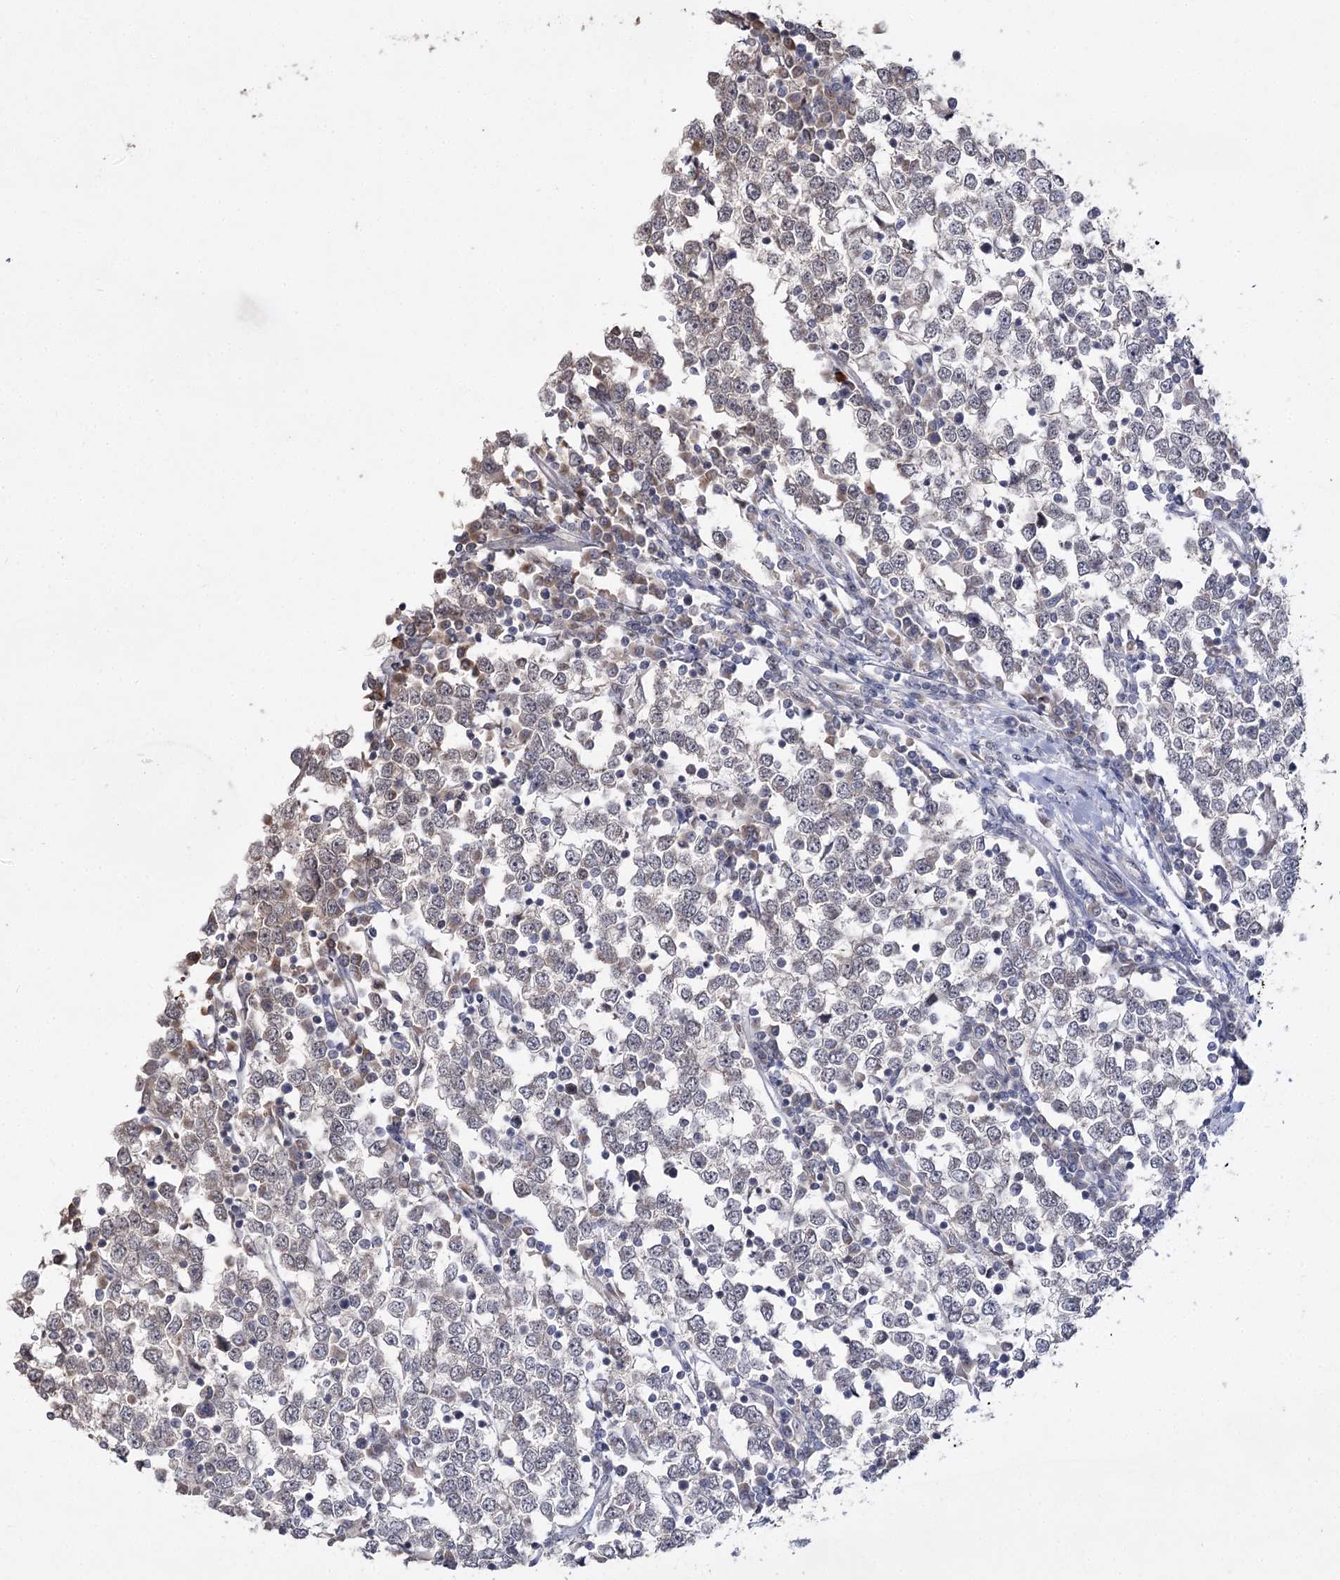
{"staining": {"intensity": "negative", "quantity": "none", "location": "none"}, "tissue": "testis cancer", "cell_type": "Tumor cells", "image_type": "cancer", "snomed": [{"axis": "morphology", "description": "Seminoma, NOS"}, {"axis": "topography", "description": "Testis"}], "caption": "DAB immunohistochemical staining of human testis cancer (seminoma) reveals no significant positivity in tumor cells.", "gene": "PHYHIPL", "patient": {"sex": "male", "age": 65}}